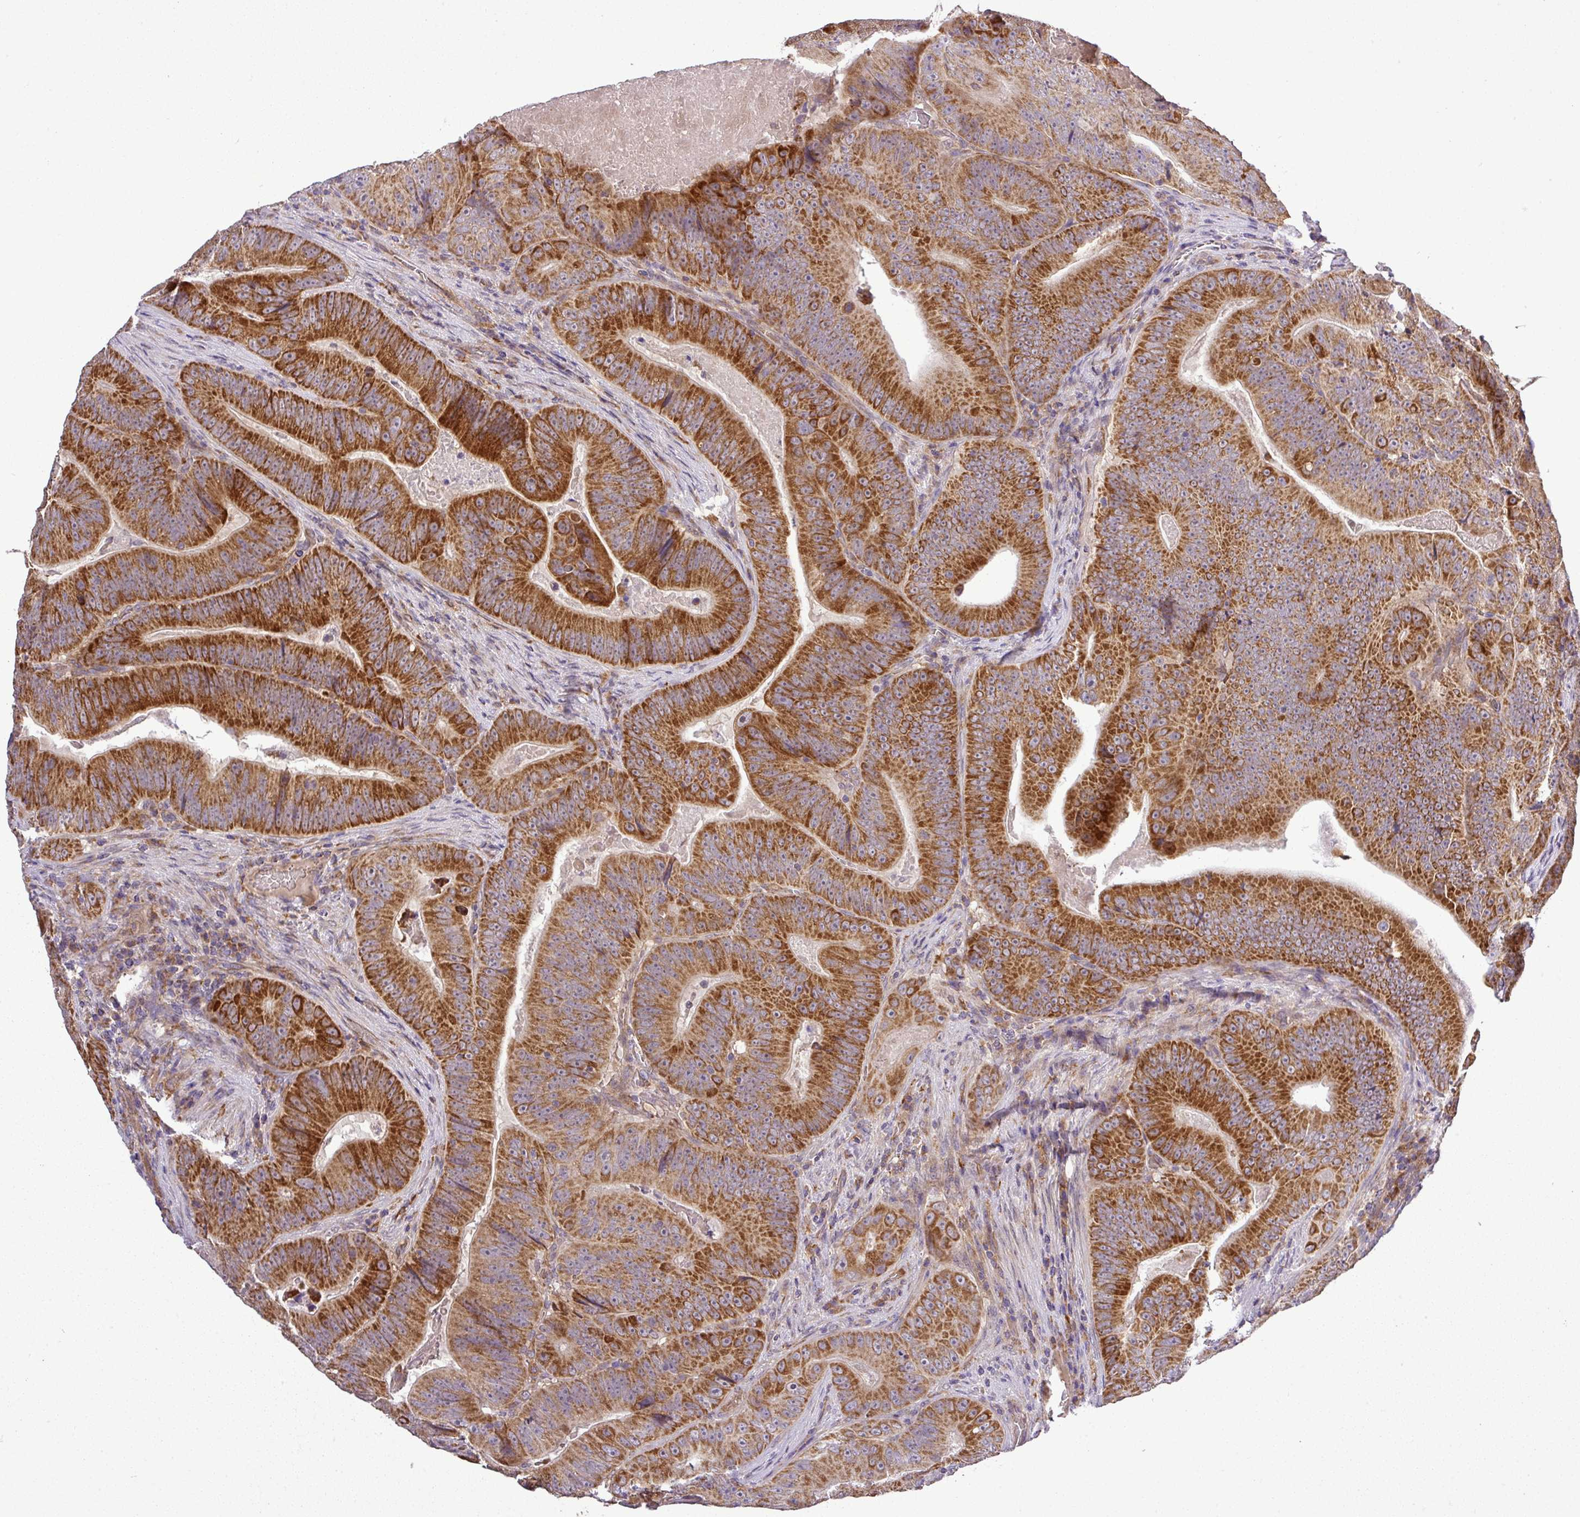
{"staining": {"intensity": "strong", "quantity": ">75%", "location": "cytoplasmic/membranous"}, "tissue": "colorectal cancer", "cell_type": "Tumor cells", "image_type": "cancer", "snomed": [{"axis": "morphology", "description": "Adenocarcinoma, NOS"}, {"axis": "topography", "description": "Colon"}], "caption": "About >75% of tumor cells in human colorectal cancer (adenocarcinoma) show strong cytoplasmic/membranous protein positivity as visualized by brown immunohistochemical staining.", "gene": "ZNF513", "patient": {"sex": "female", "age": 86}}